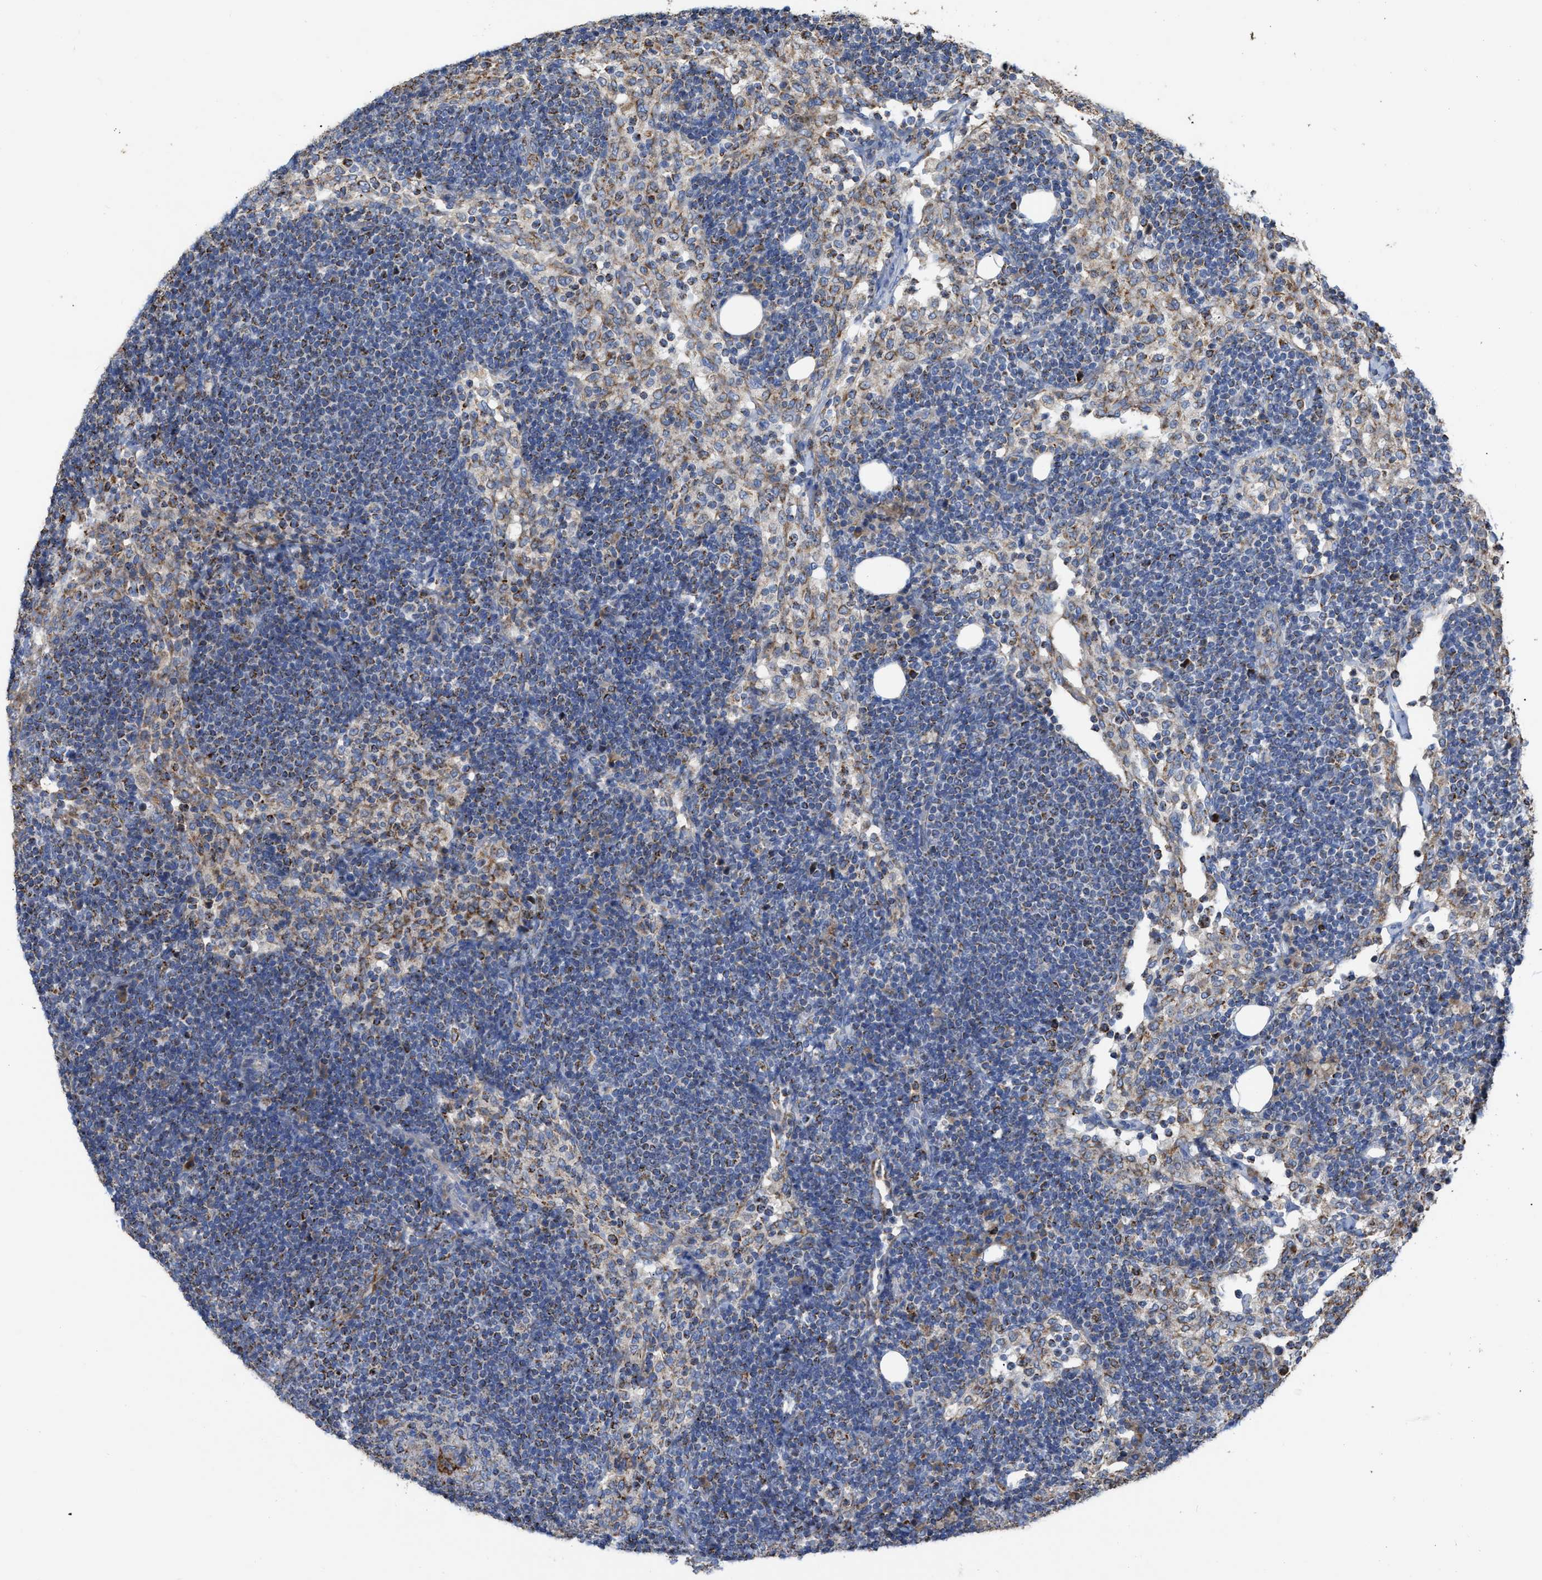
{"staining": {"intensity": "weak", "quantity": "25%-75%", "location": "cytoplasmic/membranous"}, "tissue": "lymph node", "cell_type": "Germinal center cells", "image_type": "normal", "snomed": [{"axis": "morphology", "description": "Normal tissue, NOS"}, {"axis": "morphology", "description": "Carcinoid, malignant, NOS"}, {"axis": "topography", "description": "Lymph node"}], "caption": "Weak cytoplasmic/membranous staining is appreciated in approximately 25%-75% of germinal center cells in benign lymph node.", "gene": "AK2", "patient": {"sex": "male", "age": 47}}